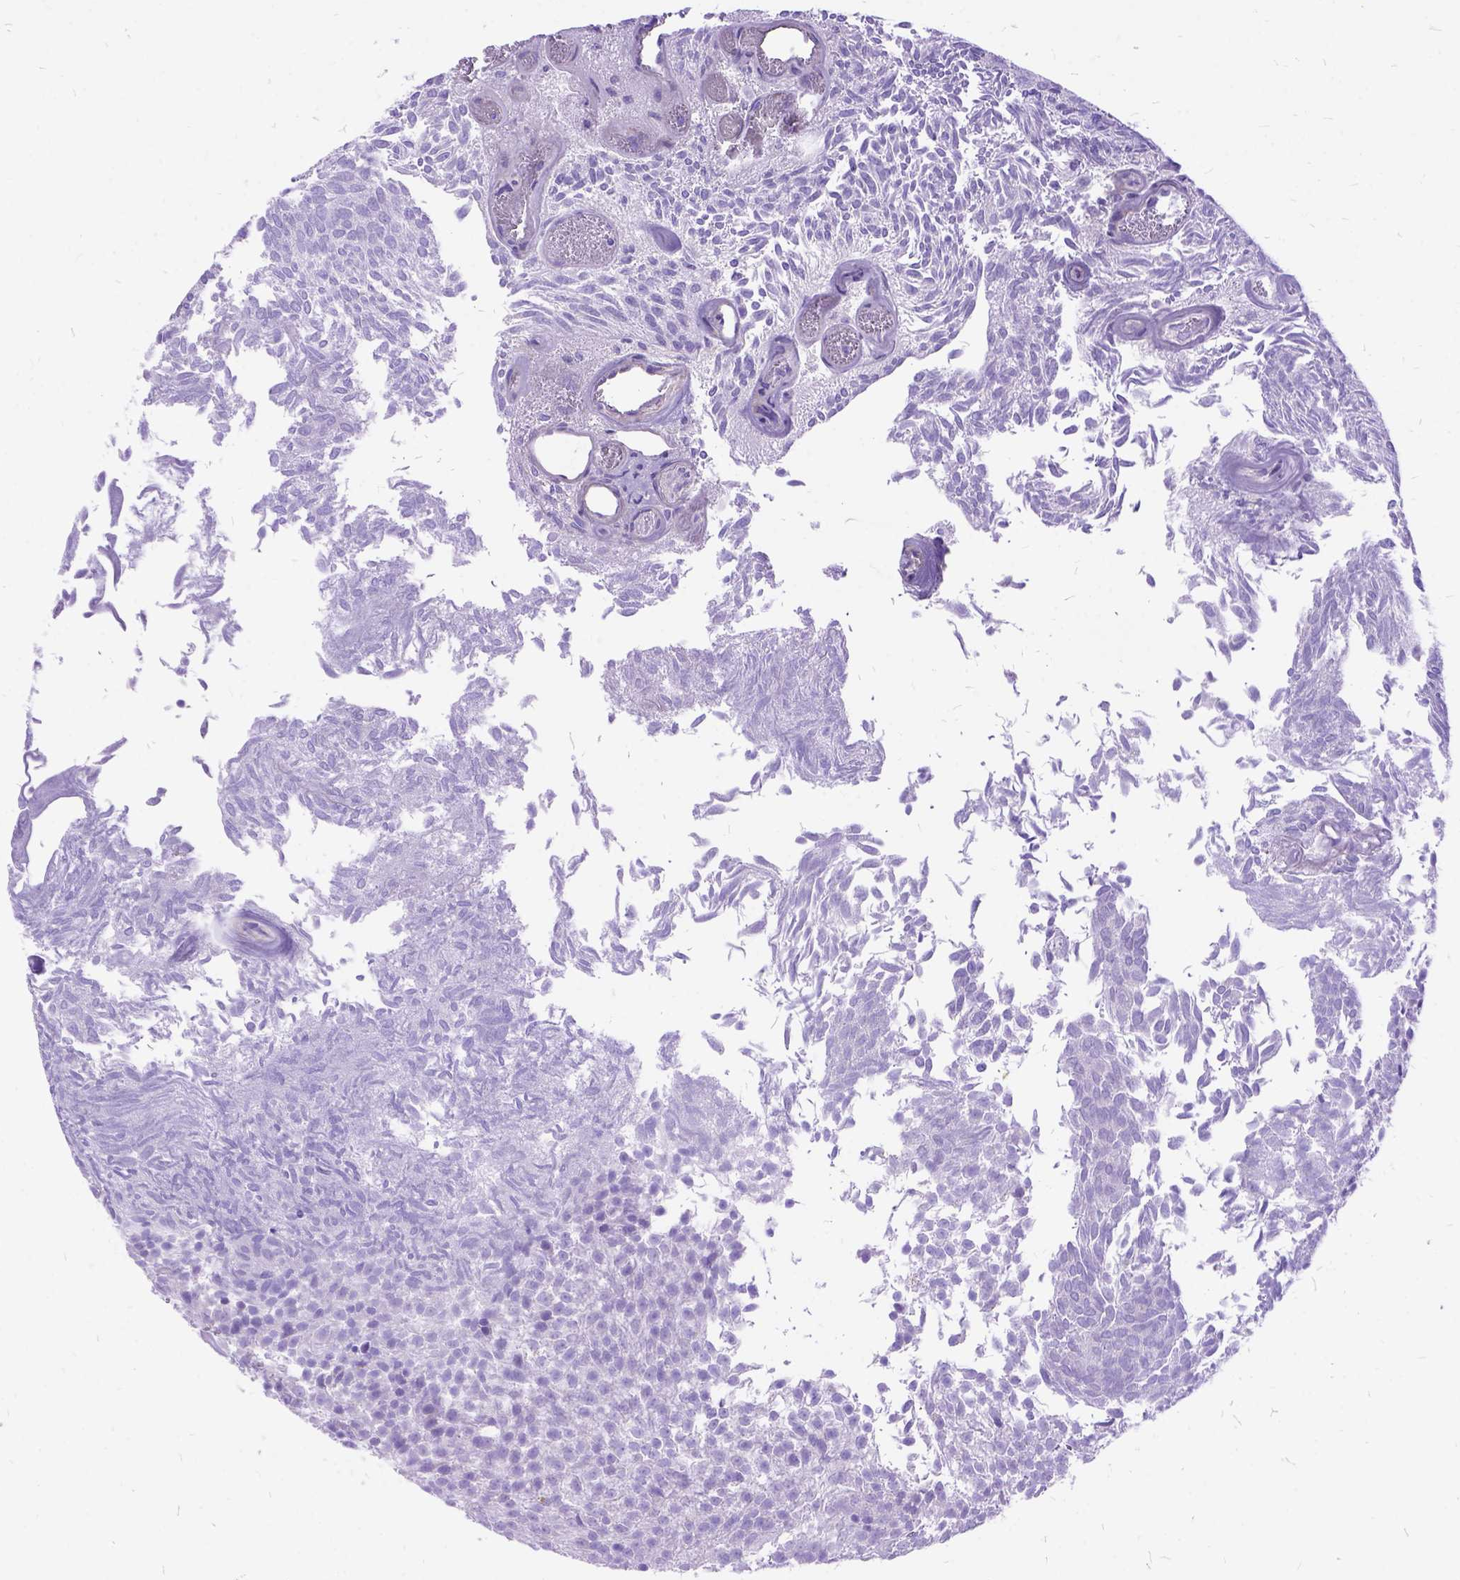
{"staining": {"intensity": "negative", "quantity": "none", "location": "none"}, "tissue": "urothelial cancer", "cell_type": "Tumor cells", "image_type": "cancer", "snomed": [{"axis": "morphology", "description": "Urothelial carcinoma, Low grade"}, {"axis": "topography", "description": "Urinary bladder"}], "caption": "Urothelial carcinoma (low-grade) stained for a protein using immunohistochemistry demonstrates no positivity tumor cells.", "gene": "ARL9", "patient": {"sex": "male", "age": 77}}